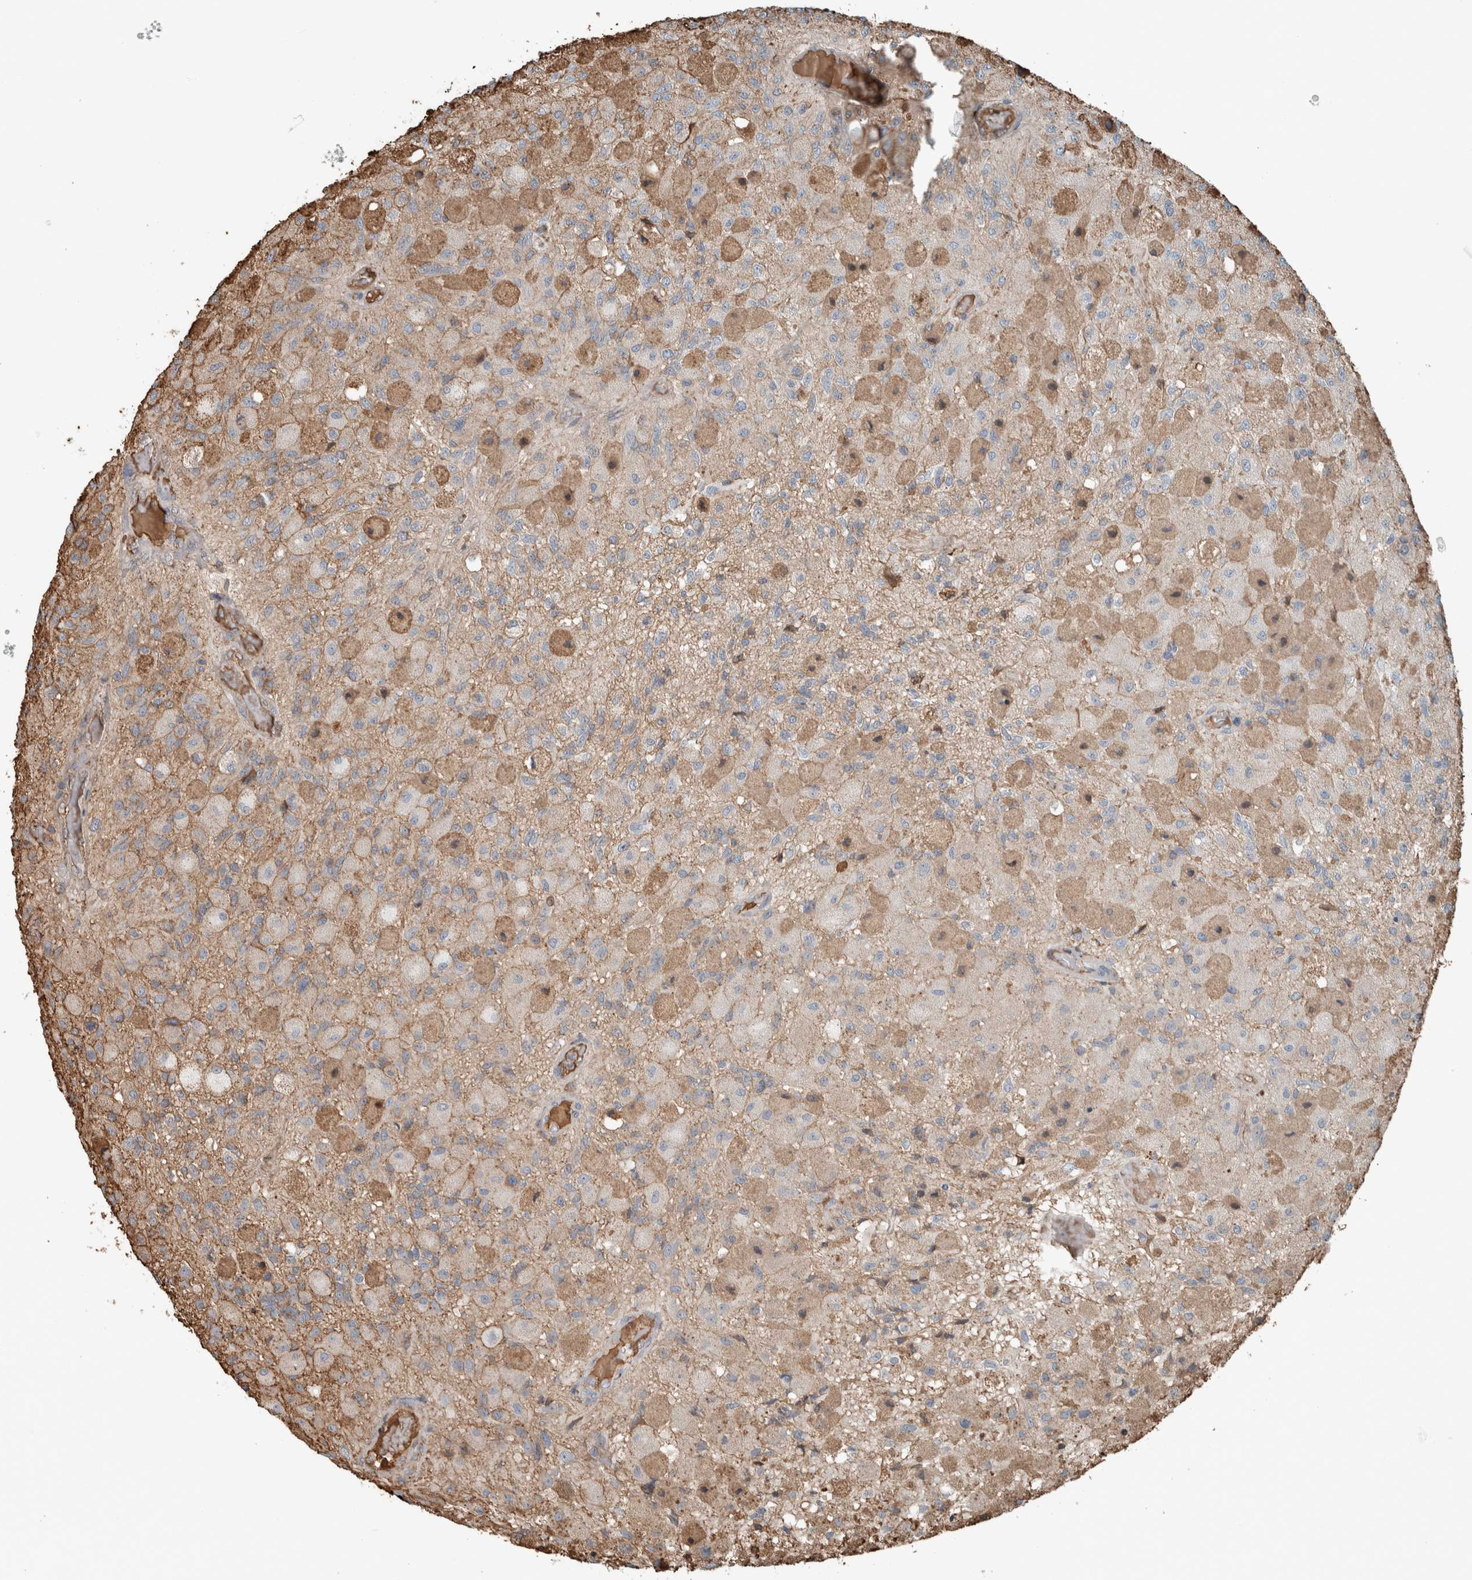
{"staining": {"intensity": "weak", "quantity": "<25%", "location": "cytoplasmic/membranous"}, "tissue": "glioma", "cell_type": "Tumor cells", "image_type": "cancer", "snomed": [{"axis": "morphology", "description": "Normal tissue, NOS"}, {"axis": "morphology", "description": "Glioma, malignant, High grade"}, {"axis": "topography", "description": "Cerebral cortex"}], "caption": "Tumor cells show no significant protein expression in high-grade glioma (malignant).", "gene": "USP34", "patient": {"sex": "male", "age": 77}}